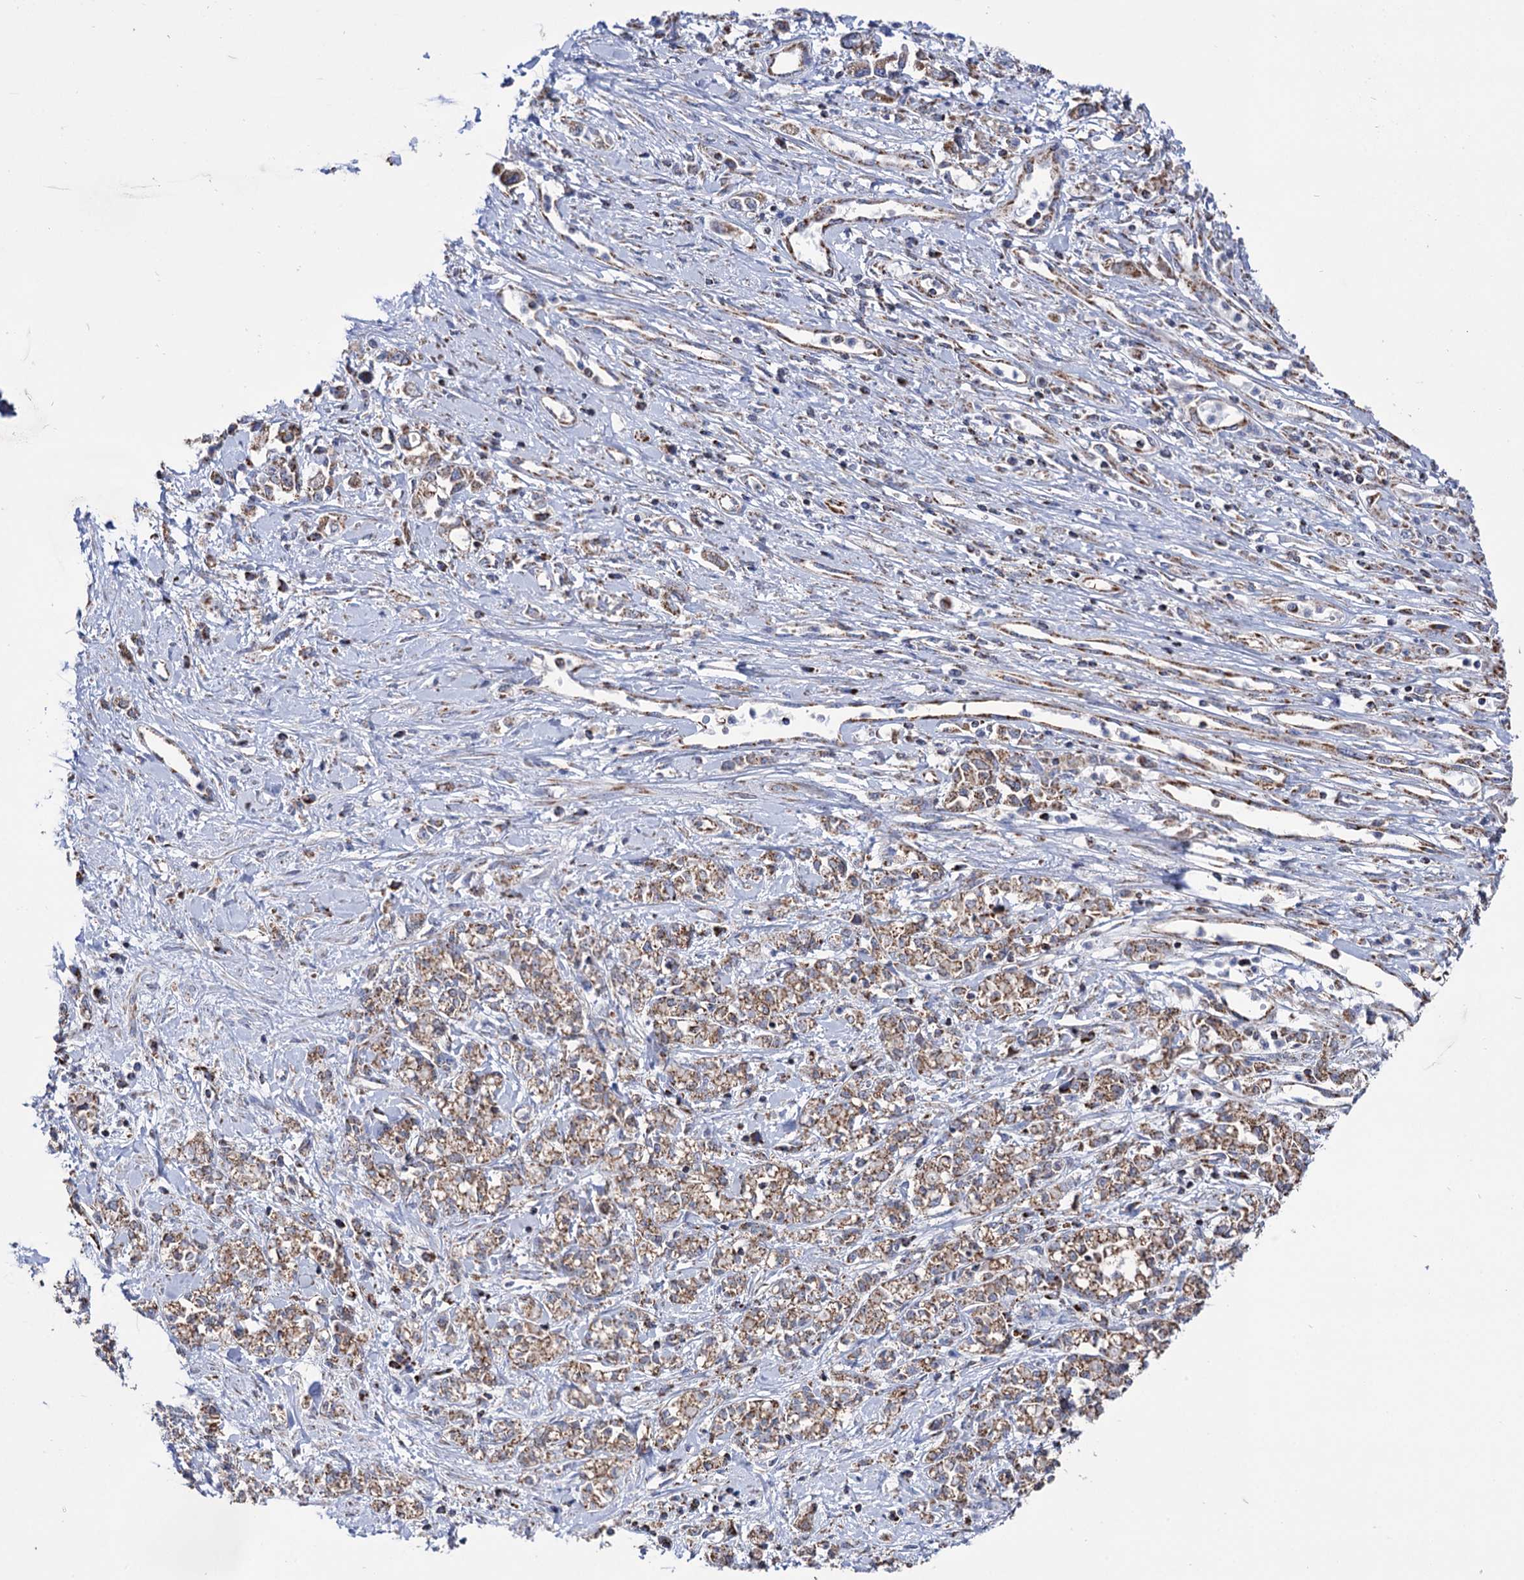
{"staining": {"intensity": "moderate", "quantity": ">75%", "location": "cytoplasmic/membranous"}, "tissue": "stomach cancer", "cell_type": "Tumor cells", "image_type": "cancer", "snomed": [{"axis": "morphology", "description": "Adenocarcinoma, NOS"}, {"axis": "topography", "description": "Stomach"}], "caption": "This micrograph demonstrates immunohistochemistry (IHC) staining of human stomach adenocarcinoma, with medium moderate cytoplasmic/membranous expression in about >75% of tumor cells.", "gene": "ABHD10", "patient": {"sex": "female", "age": 76}}